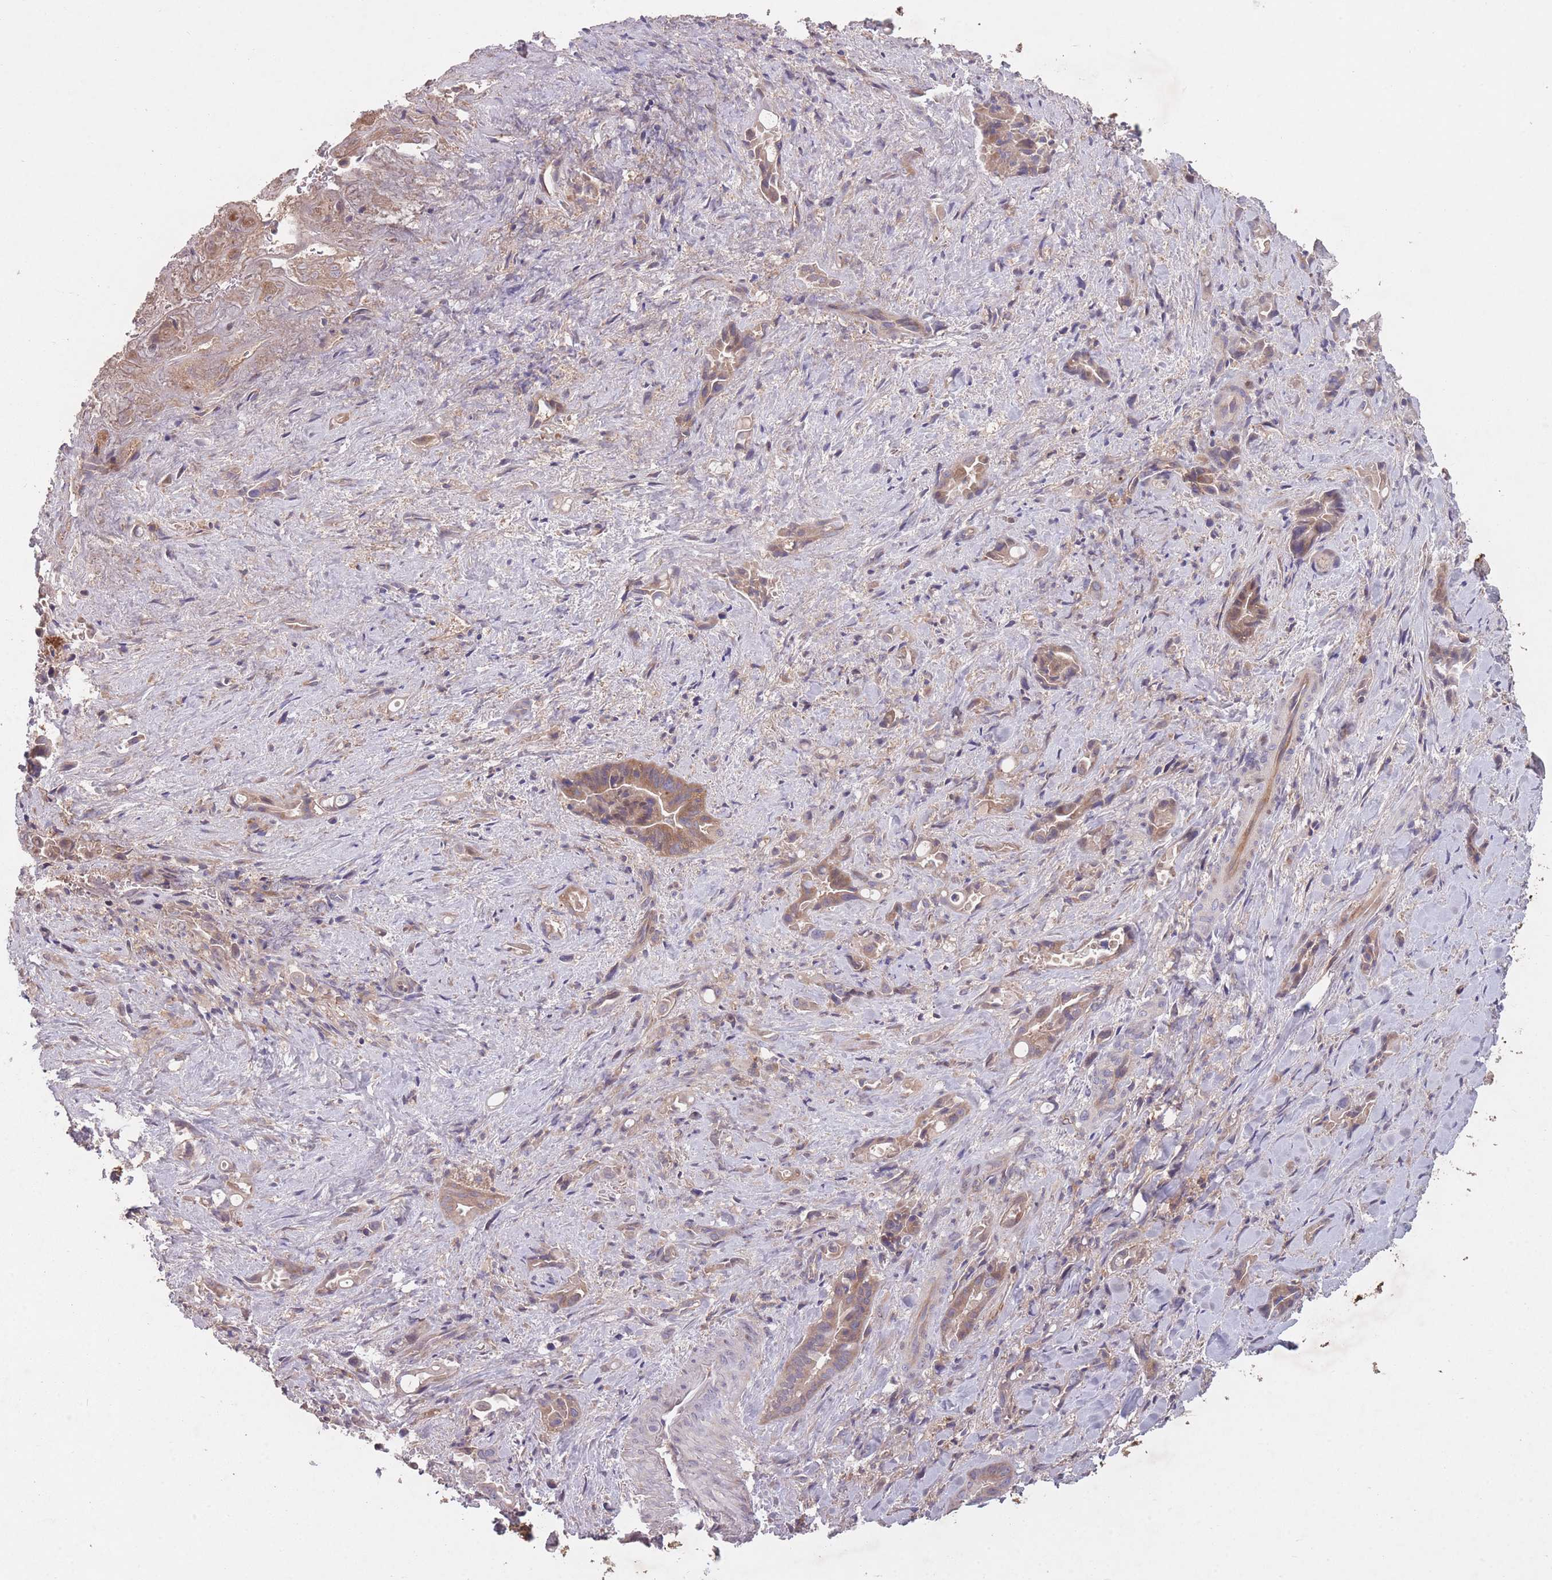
{"staining": {"intensity": "weak", "quantity": "<25%", "location": "cytoplasmic/membranous"}, "tissue": "liver cancer", "cell_type": "Tumor cells", "image_type": "cancer", "snomed": [{"axis": "morphology", "description": "Cholangiocarcinoma"}, {"axis": "topography", "description": "Liver"}], "caption": "Immunohistochemistry (IHC) of liver cancer reveals no expression in tumor cells. The staining is performed using DAB brown chromogen with nuclei counter-stained in using hematoxylin.", "gene": "OR2V2", "patient": {"sex": "female", "age": 68}}